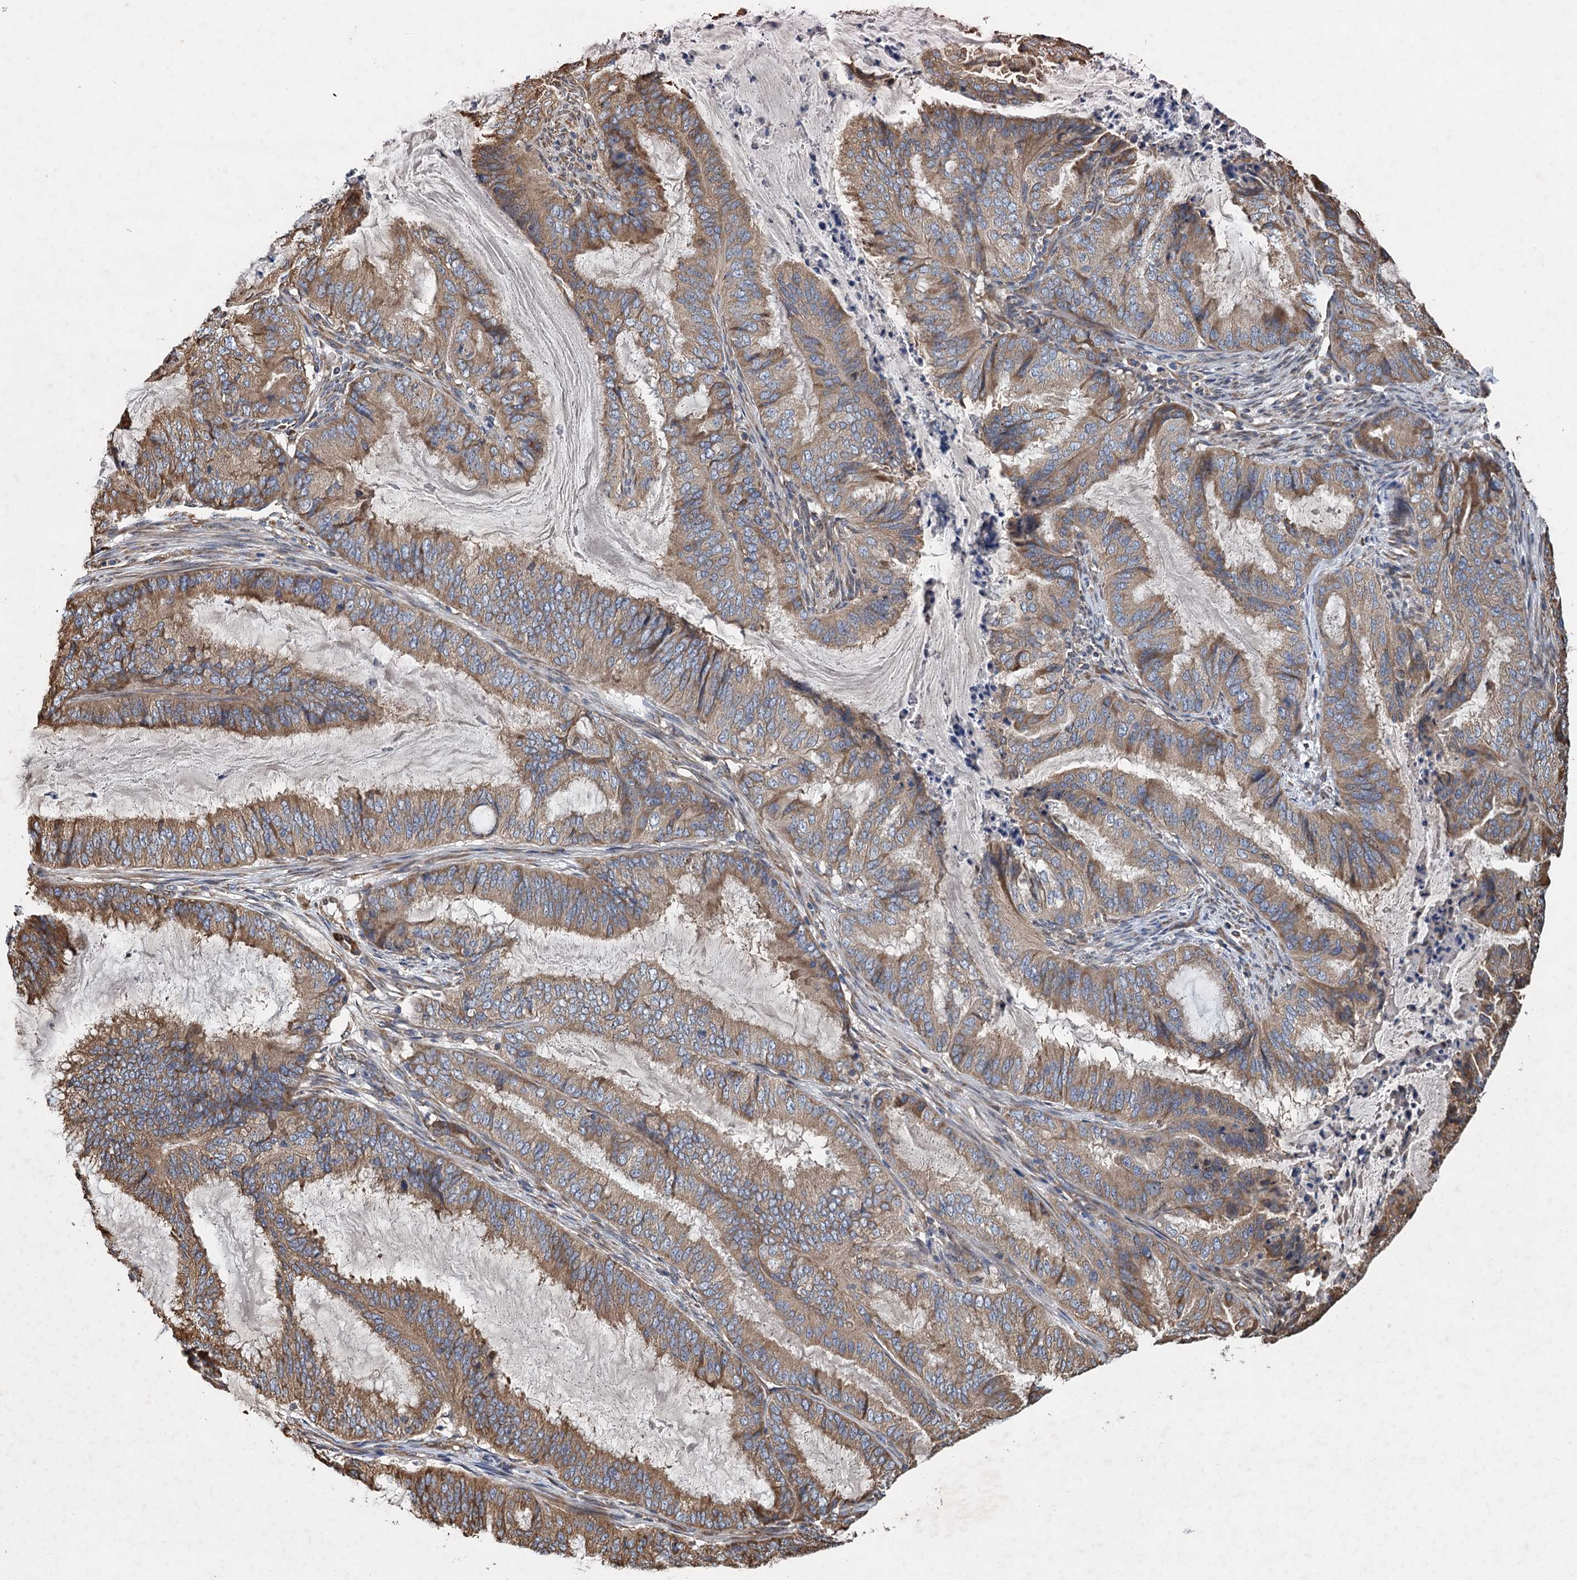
{"staining": {"intensity": "moderate", "quantity": ">75%", "location": "cytoplasmic/membranous"}, "tissue": "endometrial cancer", "cell_type": "Tumor cells", "image_type": "cancer", "snomed": [{"axis": "morphology", "description": "Adenocarcinoma, NOS"}, {"axis": "topography", "description": "Endometrium"}], "caption": "Moderate cytoplasmic/membranous protein staining is seen in approximately >75% of tumor cells in endometrial cancer. The protein of interest is stained brown, and the nuclei are stained in blue (DAB (3,3'-diaminobenzidine) IHC with brightfield microscopy, high magnification).", "gene": "LINS1", "patient": {"sex": "female", "age": 51}}